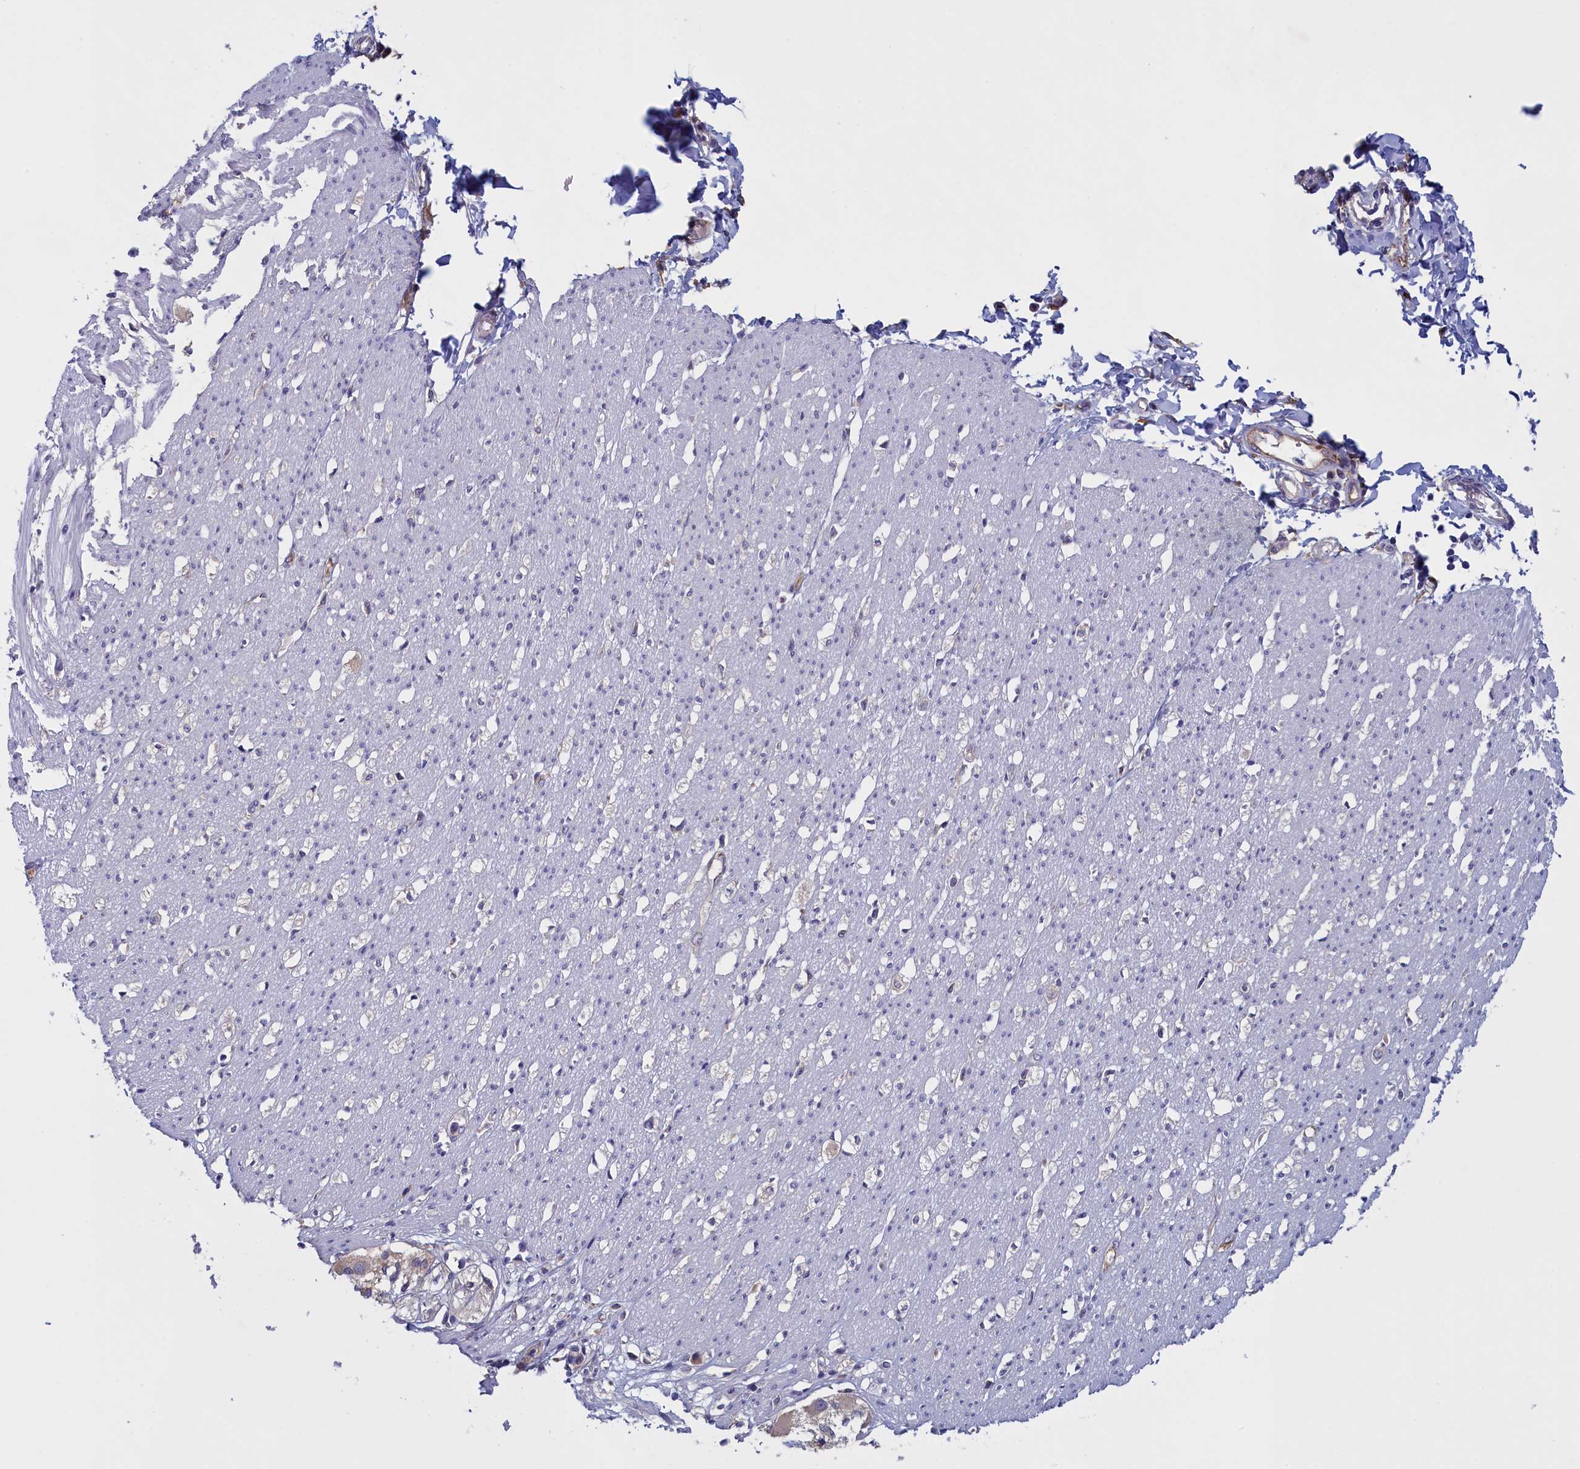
{"staining": {"intensity": "negative", "quantity": "none", "location": "none"}, "tissue": "smooth muscle", "cell_type": "Smooth muscle cells", "image_type": "normal", "snomed": [{"axis": "morphology", "description": "Normal tissue, NOS"}, {"axis": "morphology", "description": "Adenocarcinoma, NOS"}, {"axis": "topography", "description": "Colon"}, {"axis": "topography", "description": "Peripheral nerve tissue"}], "caption": "Histopathology image shows no significant protein positivity in smooth muscle cells of normal smooth muscle. The staining is performed using DAB (3,3'-diaminobenzidine) brown chromogen with nuclei counter-stained in using hematoxylin.", "gene": "COL19A1", "patient": {"sex": "male", "age": 14}}